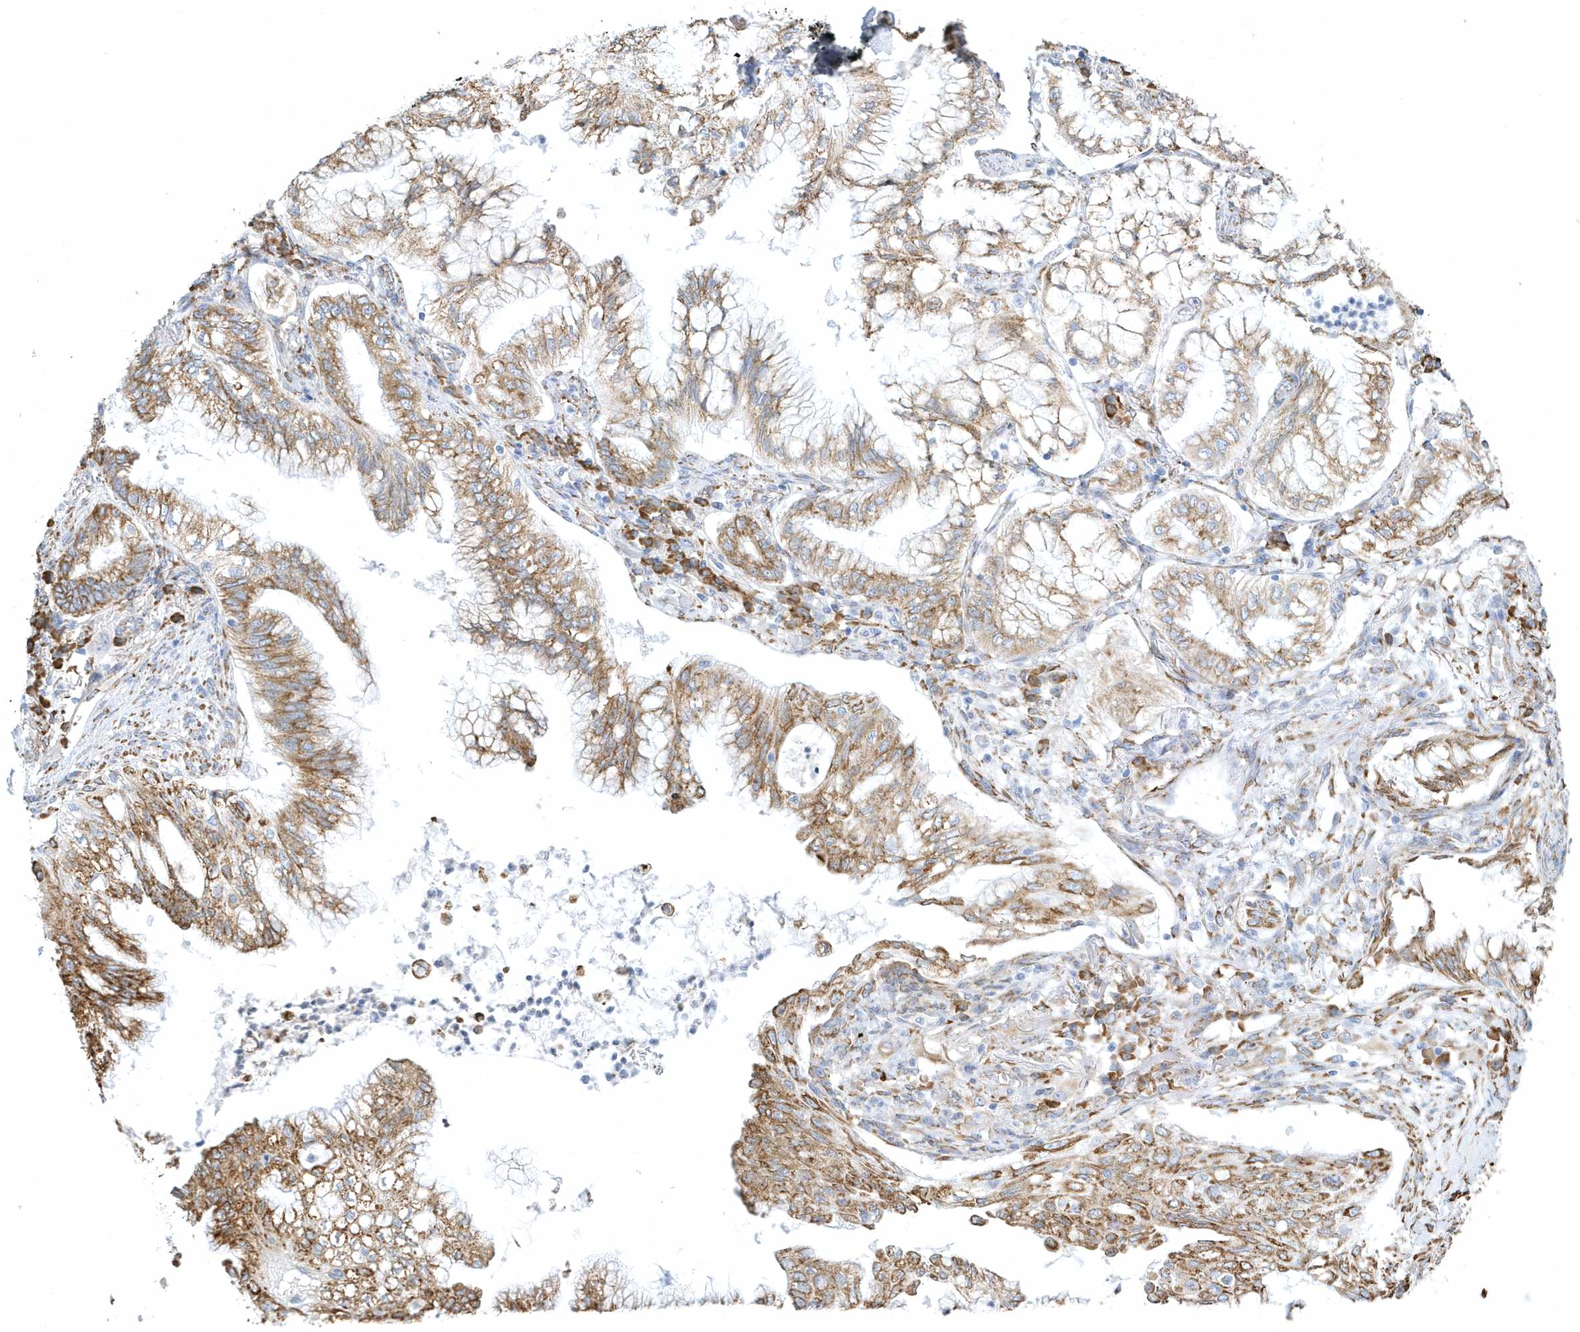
{"staining": {"intensity": "moderate", "quantity": ">75%", "location": "cytoplasmic/membranous"}, "tissue": "lung cancer", "cell_type": "Tumor cells", "image_type": "cancer", "snomed": [{"axis": "morphology", "description": "Adenocarcinoma, NOS"}, {"axis": "topography", "description": "Lung"}], "caption": "Human lung adenocarcinoma stained for a protein (brown) exhibits moderate cytoplasmic/membranous positive expression in approximately >75% of tumor cells.", "gene": "DCAF1", "patient": {"sex": "female", "age": 70}}